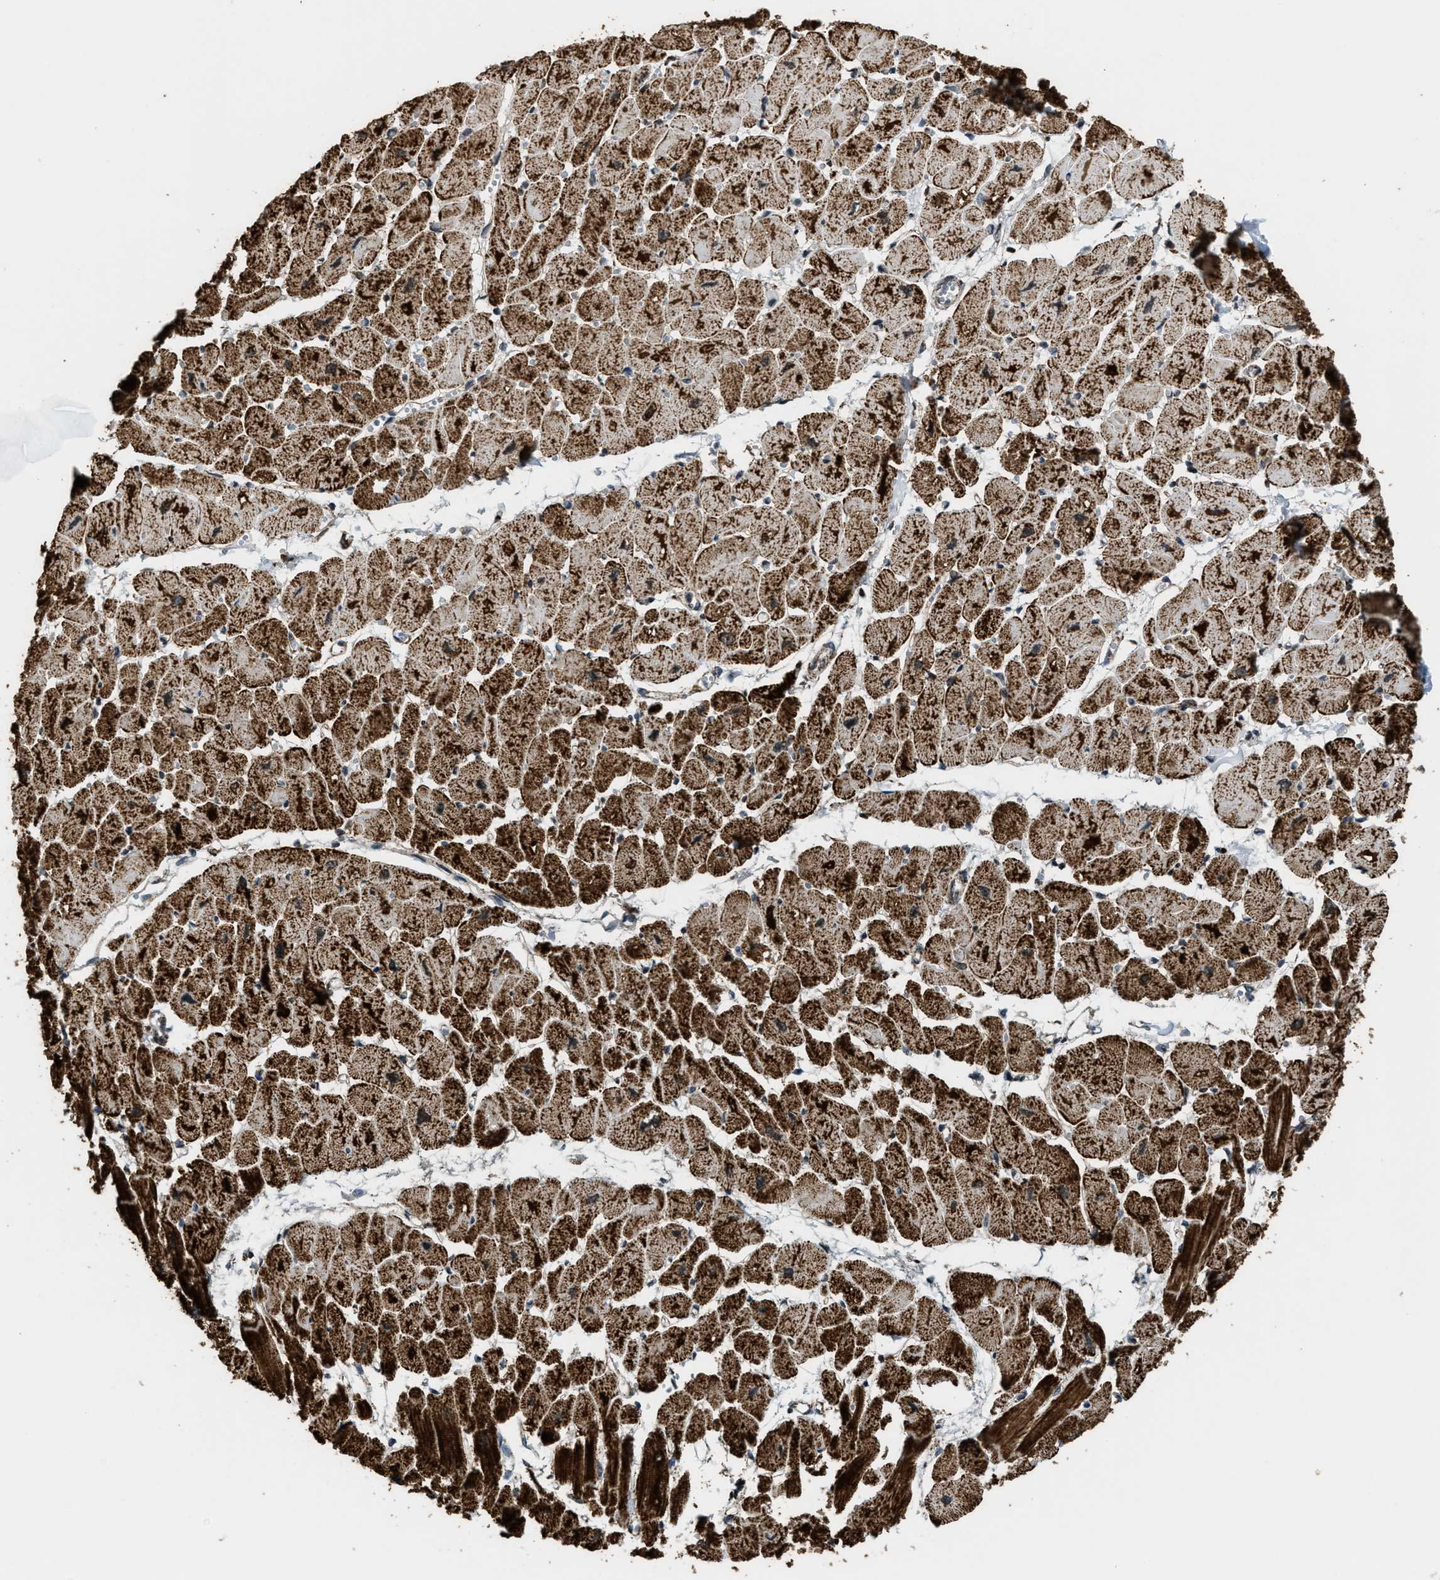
{"staining": {"intensity": "strong", "quantity": ">75%", "location": "cytoplasmic/membranous"}, "tissue": "heart muscle", "cell_type": "Cardiomyocytes", "image_type": "normal", "snomed": [{"axis": "morphology", "description": "Normal tissue, NOS"}, {"axis": "topography", "description": "Heart"}], "caption": "IHC of unremarkable human heart muscle shows high levels of strong cytoplasmic/membranous positivity in approximately >75% of cardiomyocytes. Immunohistochemistry (ihc) stains the protein of interest in brown and the nuclei are stained blue.", "gene": "HIBADH", "patient": {"sex": "female", "age": 54}}